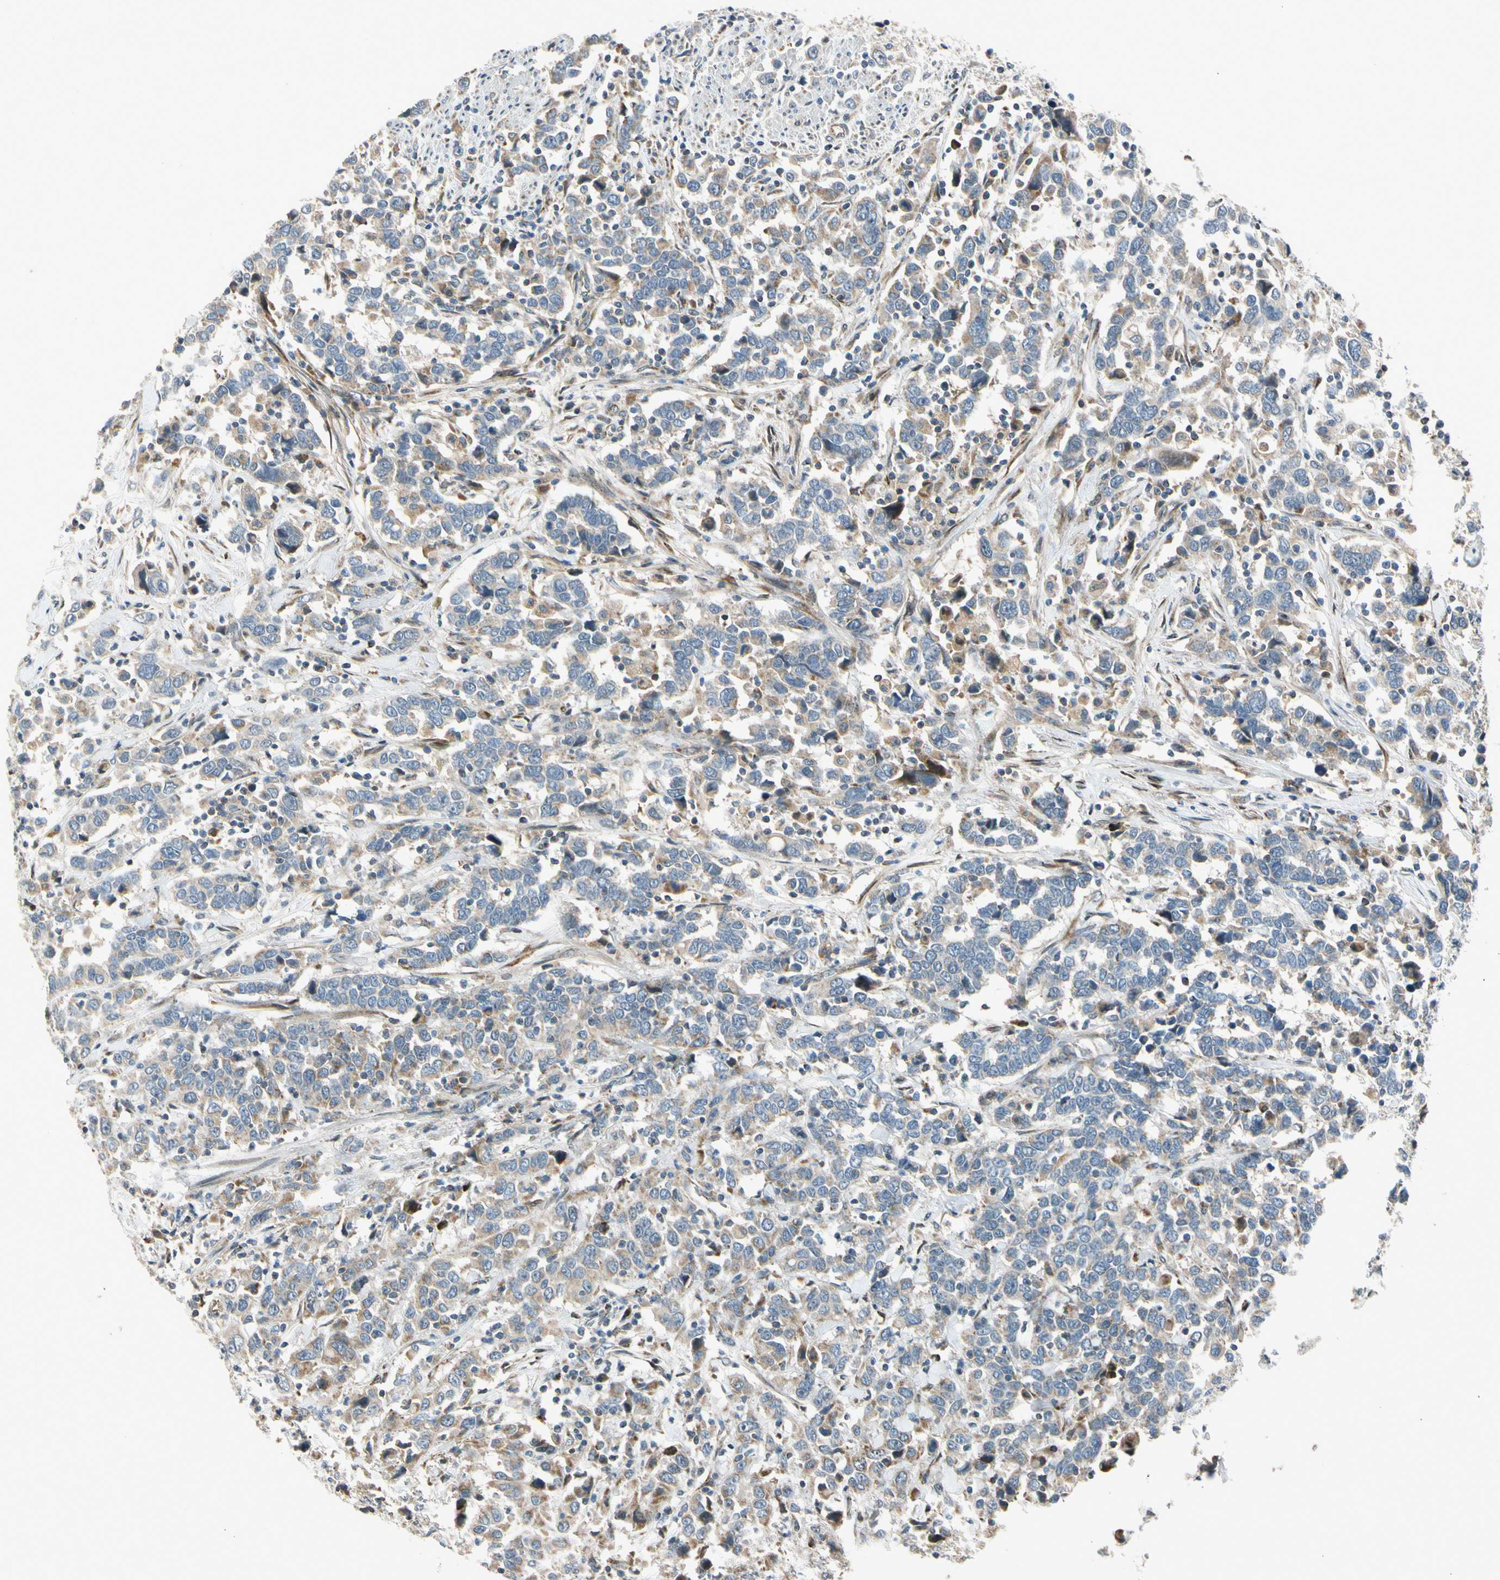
{"staining": {"intensity": "weak", "quantity": ">75%", "location": "cytoplasmic/membranous"}, "tissue": "urothelial cancer", "cell_type": "Tumor cells", "image_type": "cancer", "snomed": [{"axis": "morphology", "description": "Urothelial carcinoma, High grade"}, {"axis": "topography", "description": "Urinary bladder"}], "caption": "Protein positivity by IHC displays weak cytoplasmic/membranous positivity in approximately >75% of tumor cells in urothelial cancer.", "gene": "NPHP3", "patient": {"sex": "male", "age": 61}}